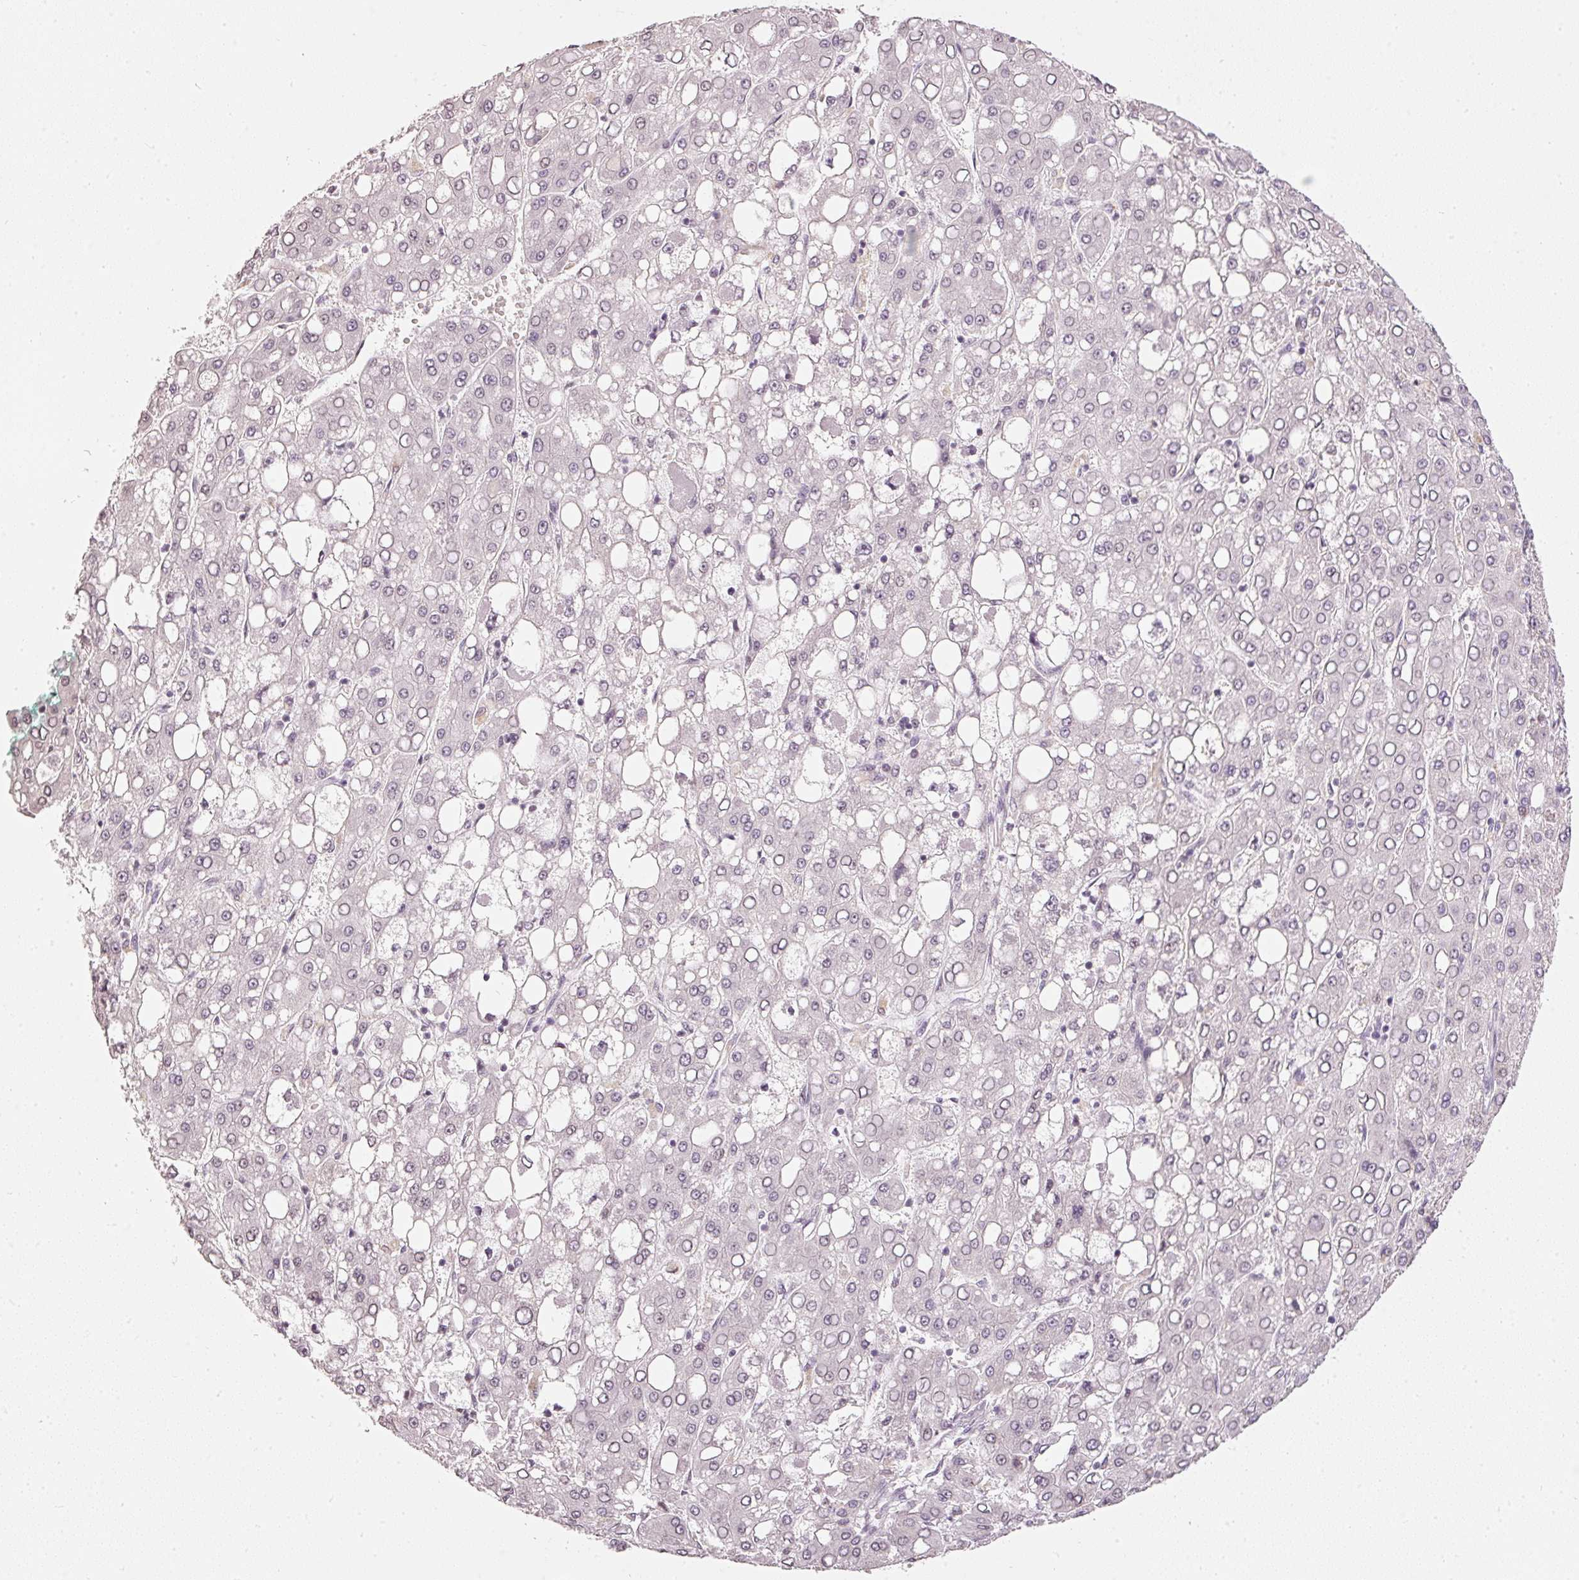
{"staining": {"intensity": "weak", "quantity": "<25%", "location": "nuclear"}, "tissue": "liver cancer", "cell_type": "Tumor cells", "image_type": "cancer", "snomed": [{"axis": "morphology", "description": "Carcinoma, Hepatocellular, NOS"}, {"axis": "topography", "description": "Liver"}], "caption": "Photomicrograph shows no protein expression in tumor cells of liver cancer tissue.", "gene": "NRDE2", "patient": {"sex": "male", "age": 65}}